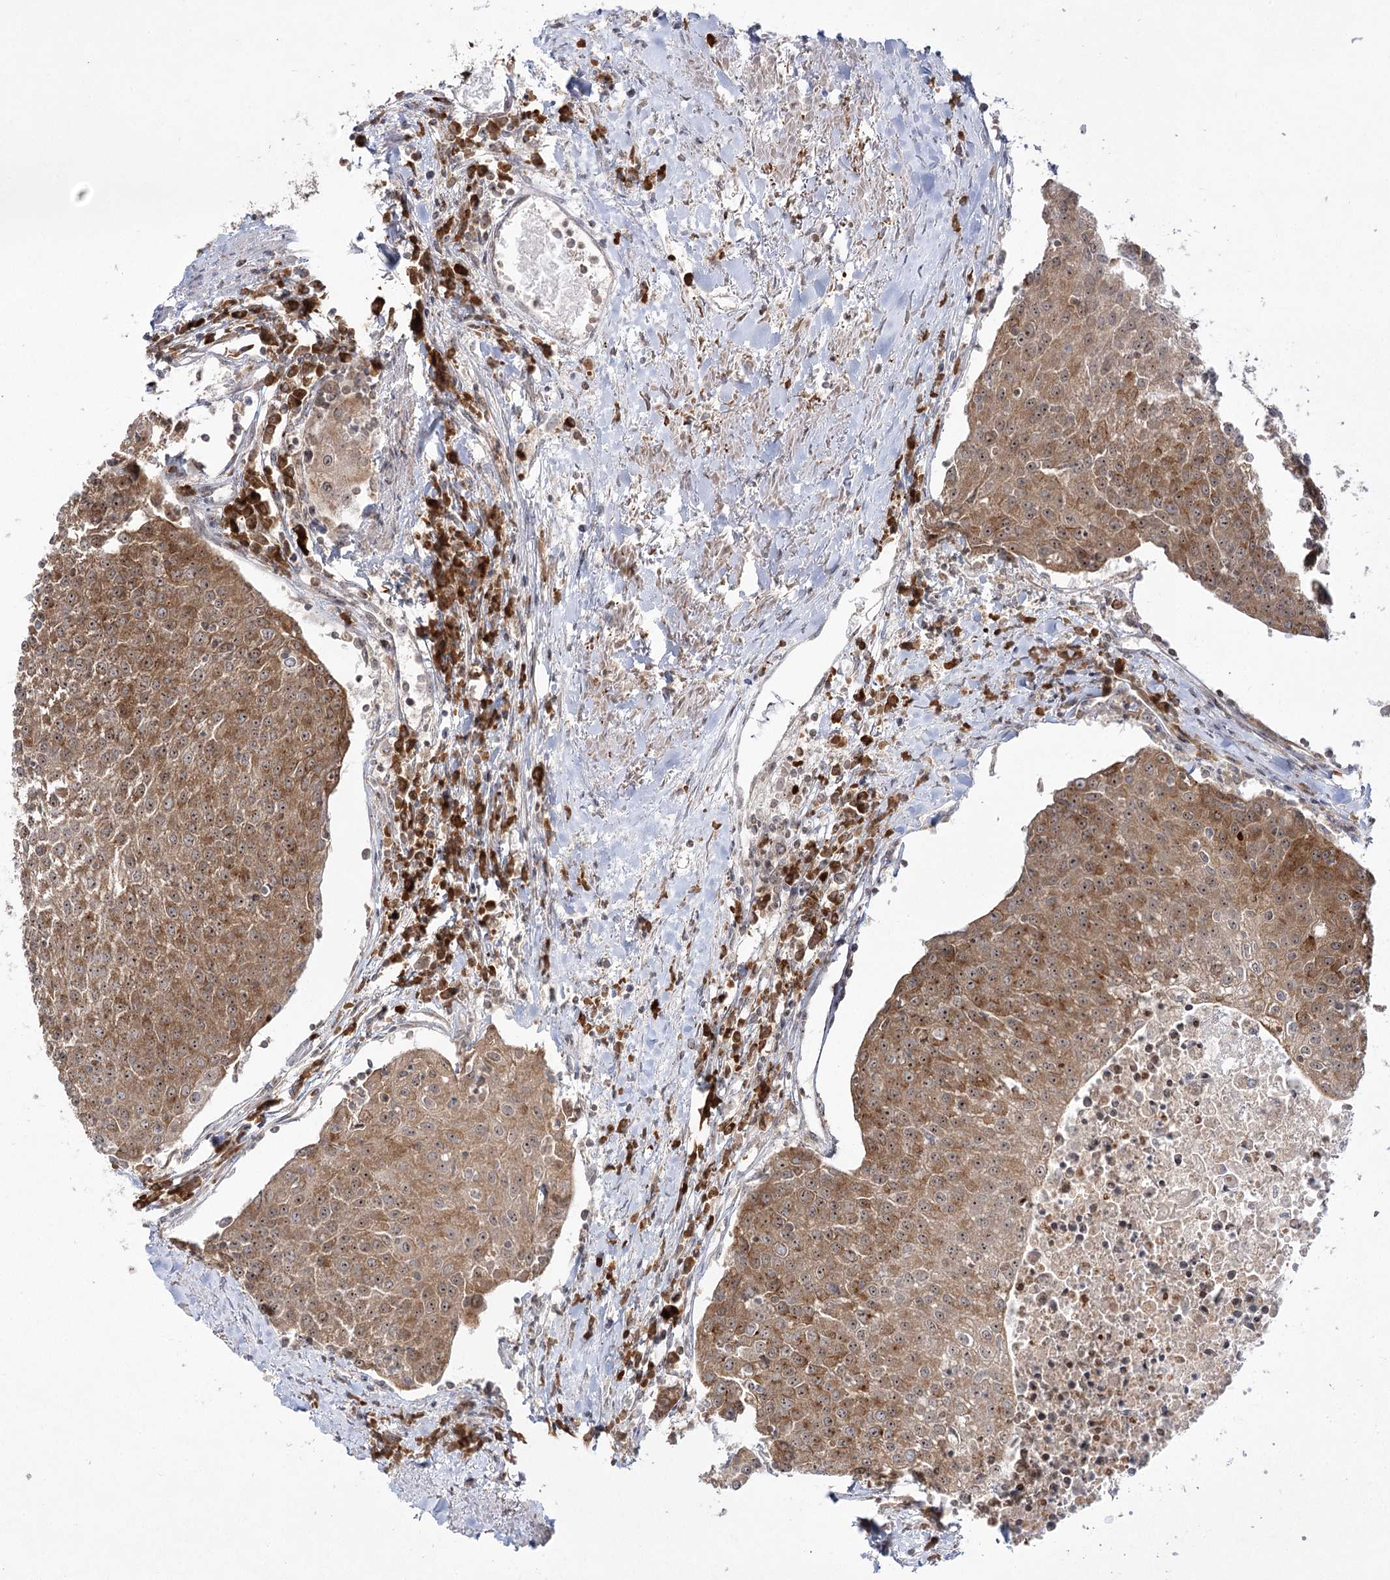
{"staining": {"intensity": "moderate", "quantity": ">75%", "location": "cytoplasmic/membranous"}, "tissue": "urothelial cancer", "cell_type": "Tumor cells", "image_type": "cancer", "snomed": [{"axis": "morphology", "description": "Urothelial carcinoma, High grade"}, {"axis": "topography", "description": "Urinary bladder"}], "caption": "This image shows IHC staining of urothelial cancer, with medium moderate cytoplasmic/membranous staining in about >75% of tumor cells.", "gene": "SYTL1", "patient": {"sex": "female", "age": 85}}